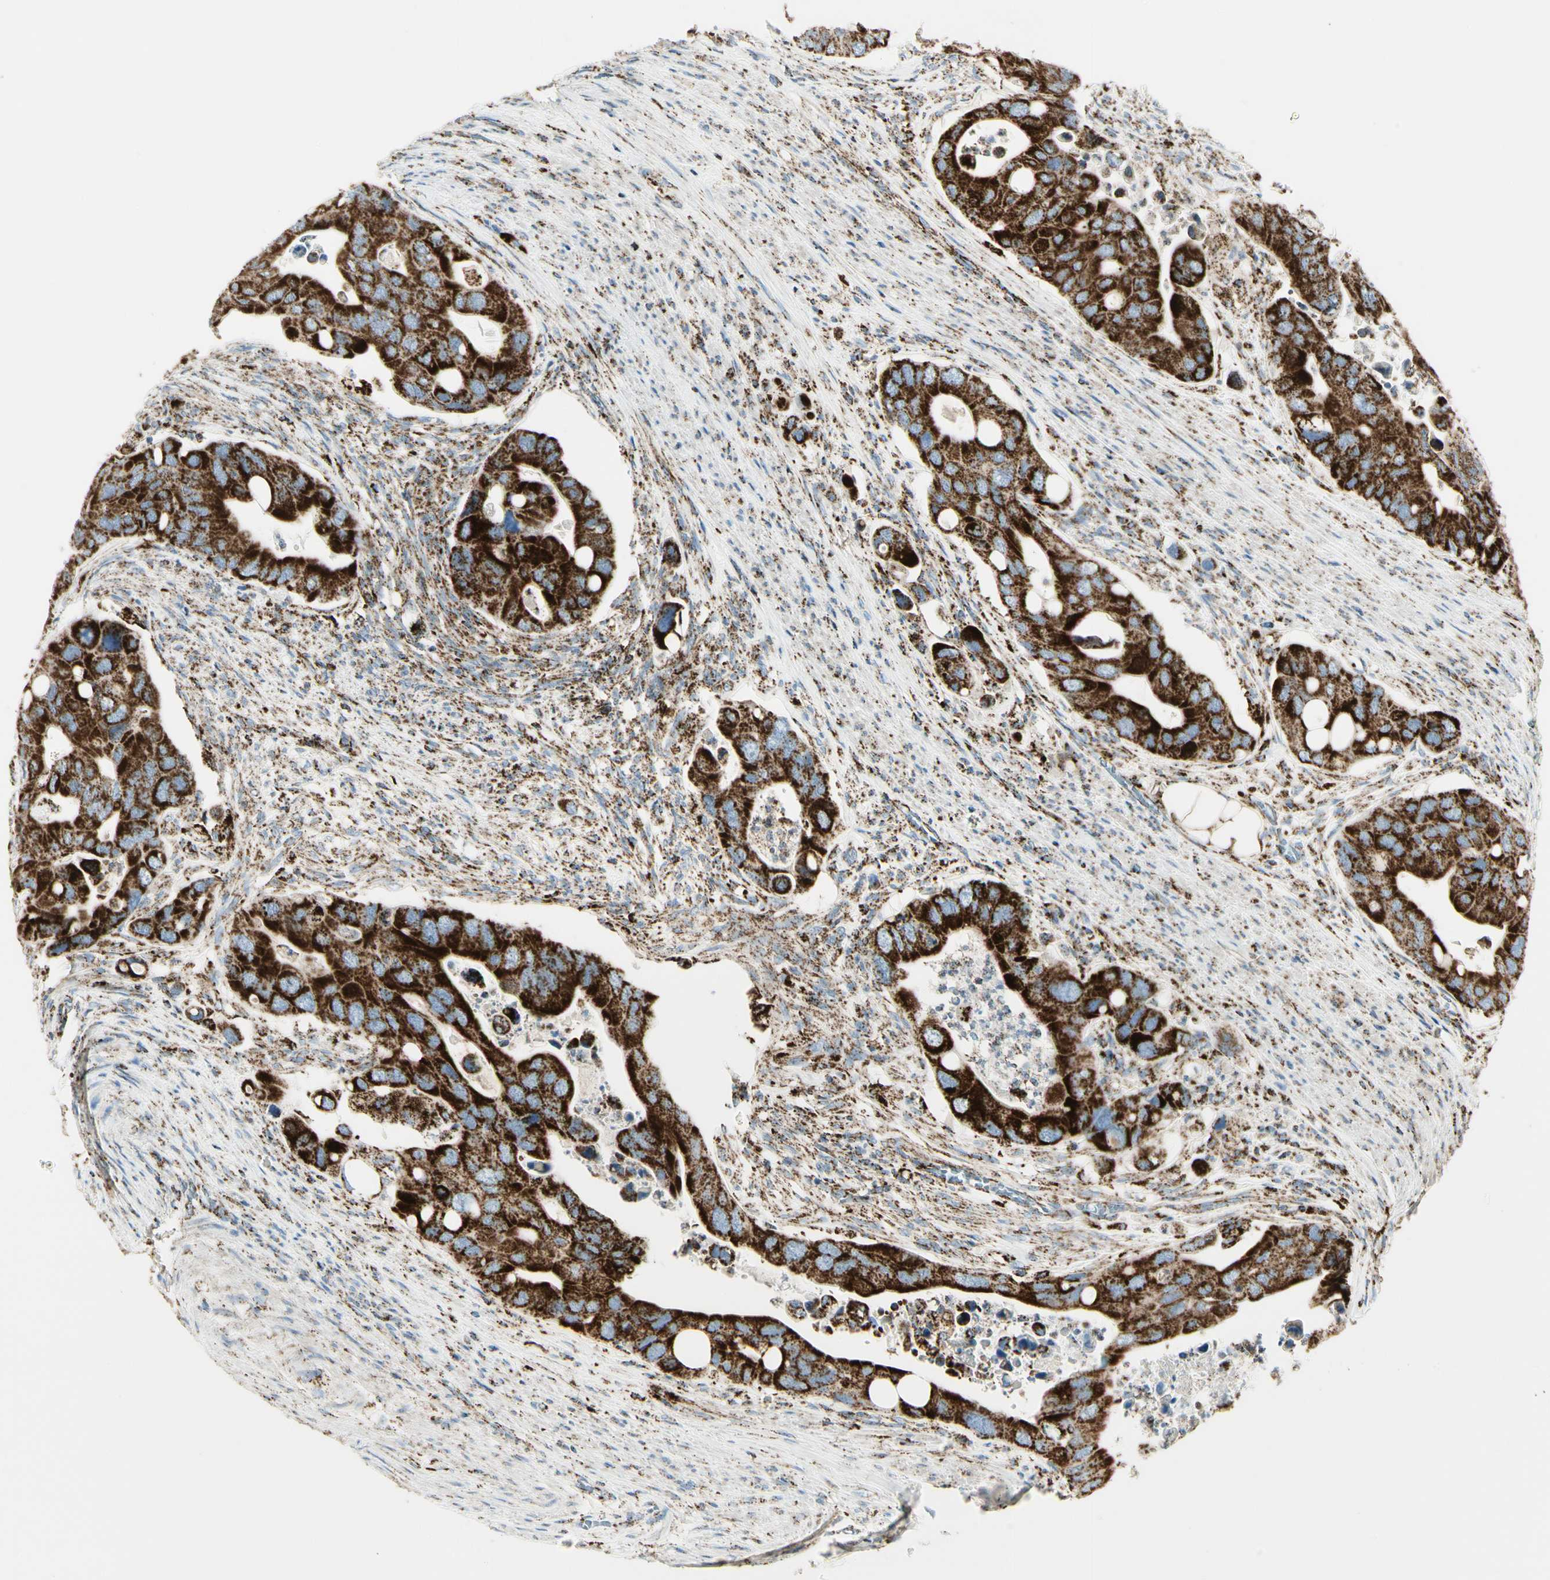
{"staining": {"intensity": "strong", "quantity": ">75%", "location": "cytoplasmic/membranous"}, "tissue": "colorectal cancer", "cell_type": "Tumor cells", "image_type": "cancer", "snomed": [{"axis": "morphology", "description": "Adenocarcinoma, NOS"}, {"axis": "topography", "description": "Rectum"}], "caption": "Human adenocarcinoma (colorectal) stained with a protein marker reveals strong staining in tumor cells.", "gene": "ME2", "patient": {"sex": "female", "age": 57}}